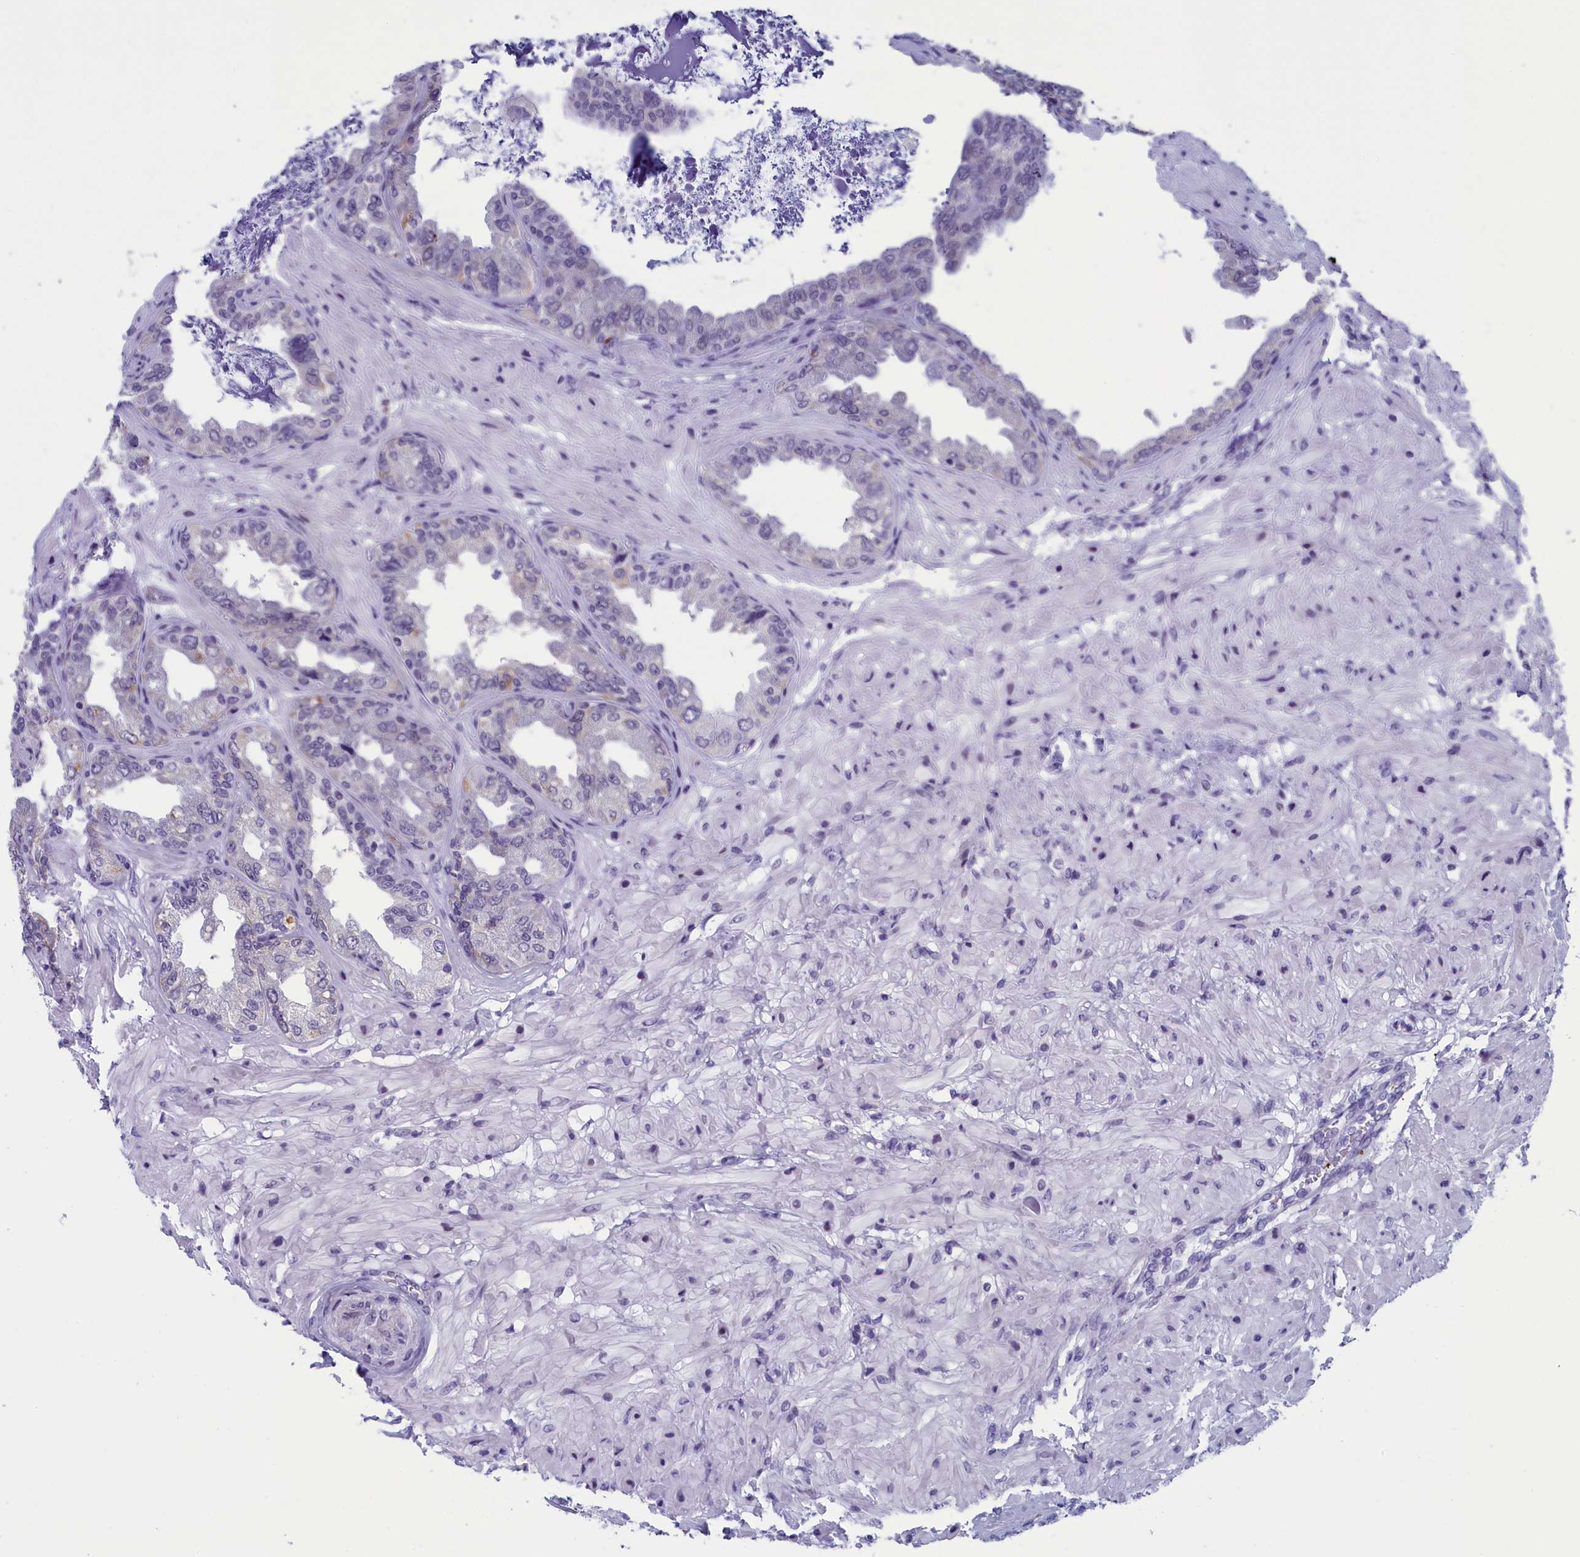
{"staining": {"intensity": "negative", "quantity": "none", "location": "none"}, "tissue": "seminal vesicle", "cell_type": "Glandular cells", "image_type": "normal", "snomed": [{"axis": "morphology", "description": "Normal tissue, NOS"}, {"axis": "topography", "description": "Seminal veicle"}], "caption": "This is a micrograph of IHC staining of unremarkable seminal vesicle, which shows no expression in glandular cells. (DAB IHC, high magnification).", "gene": "AIFM2", "patient": {"sex": "male", "age": 63}}